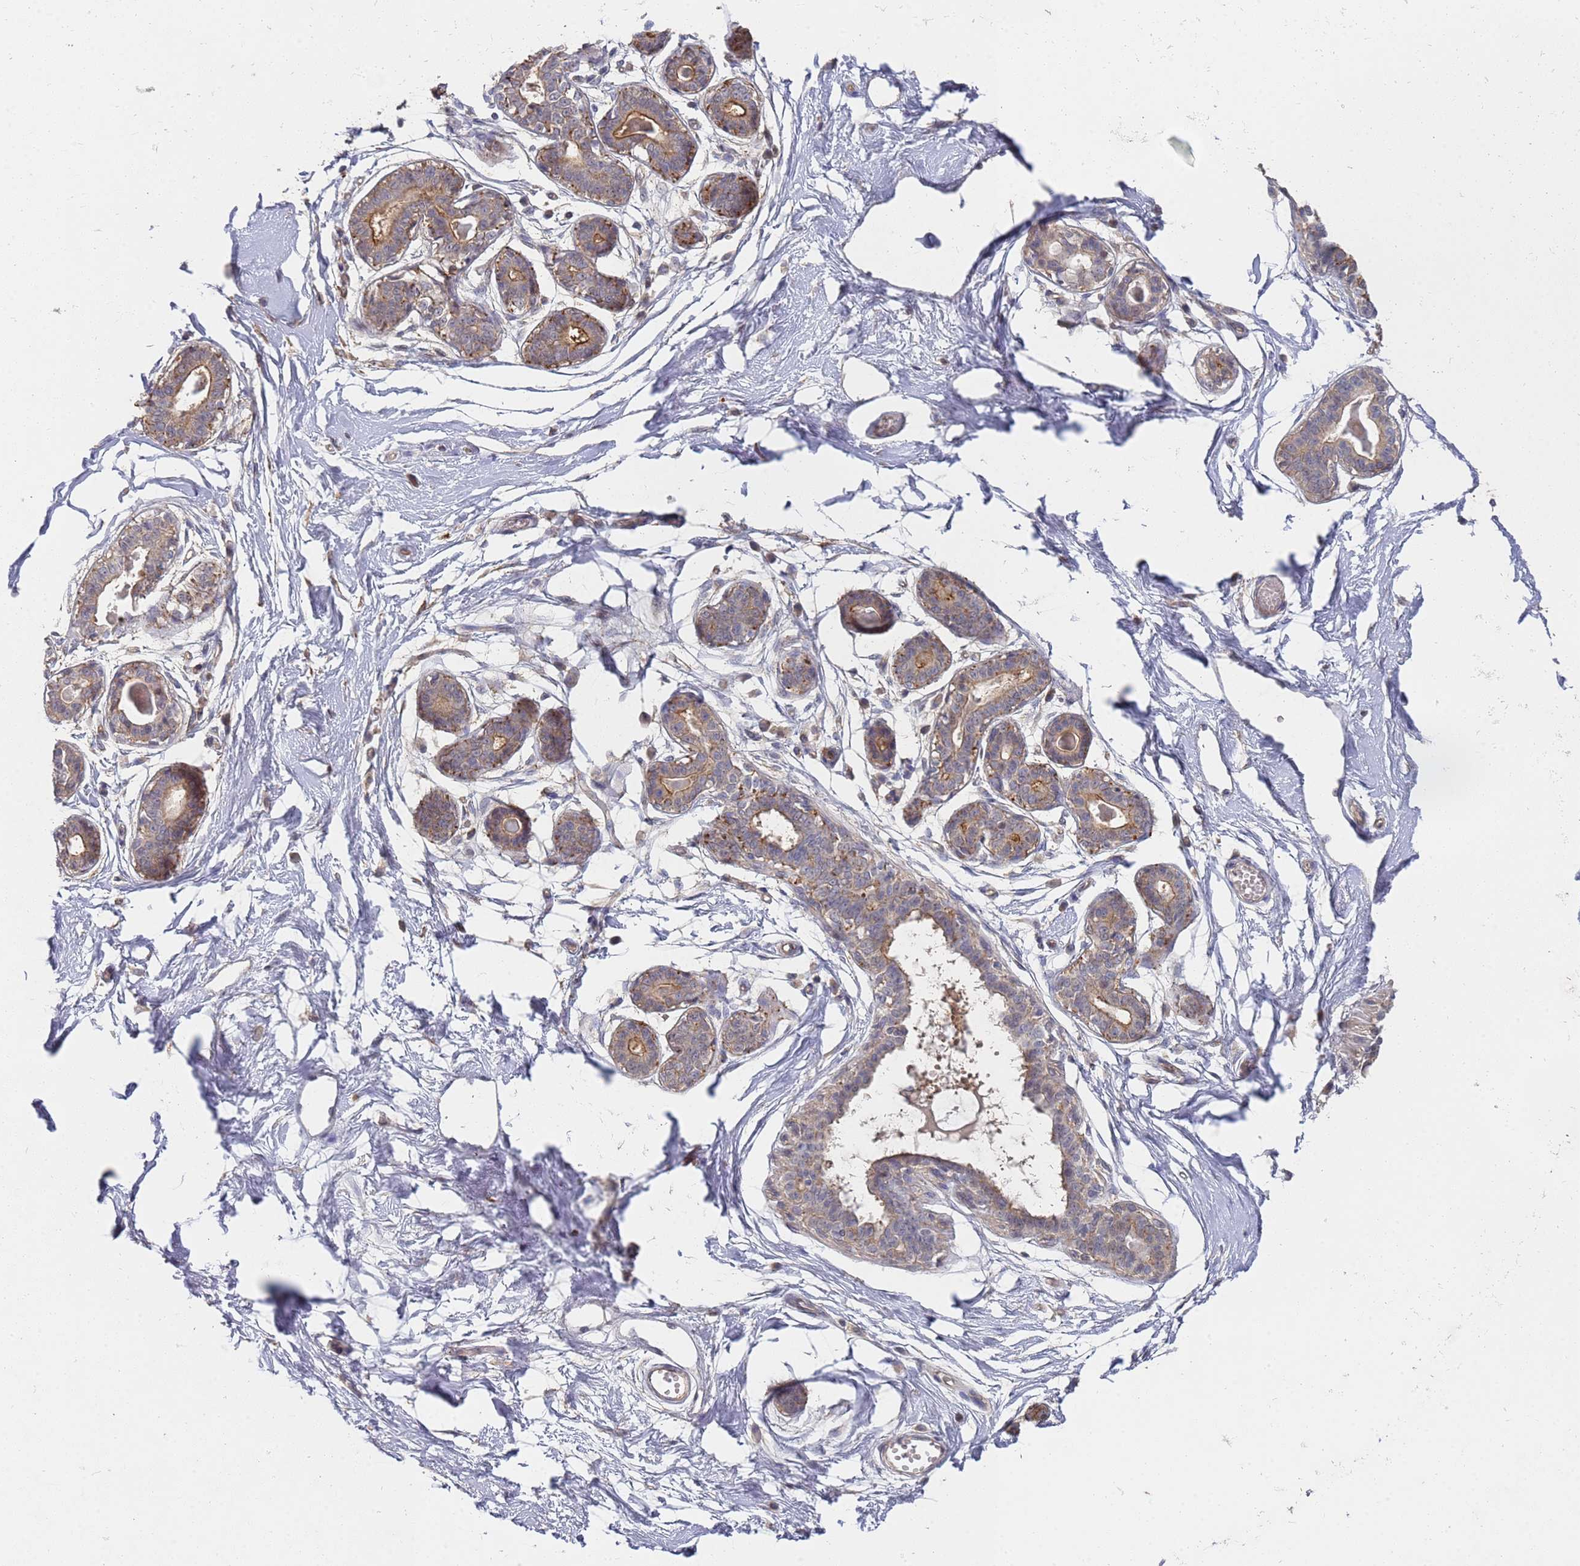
{"staining": {"intensity": "negative", "quantity": "none", "location": "none"}, "tissue": "breast", "cell_type": "Adipocytes", "image_type": "normal", "snomed": [{"axis": "morphology", "description": "Normal tissue, NOS"}, {"axis": "topography", "description": "Breast"}], "caption": "Adipocytes show no significant positivity in unremarkable breast.", "gene": "ABCB6", "patient": {"sex": "female", "age": 45}}